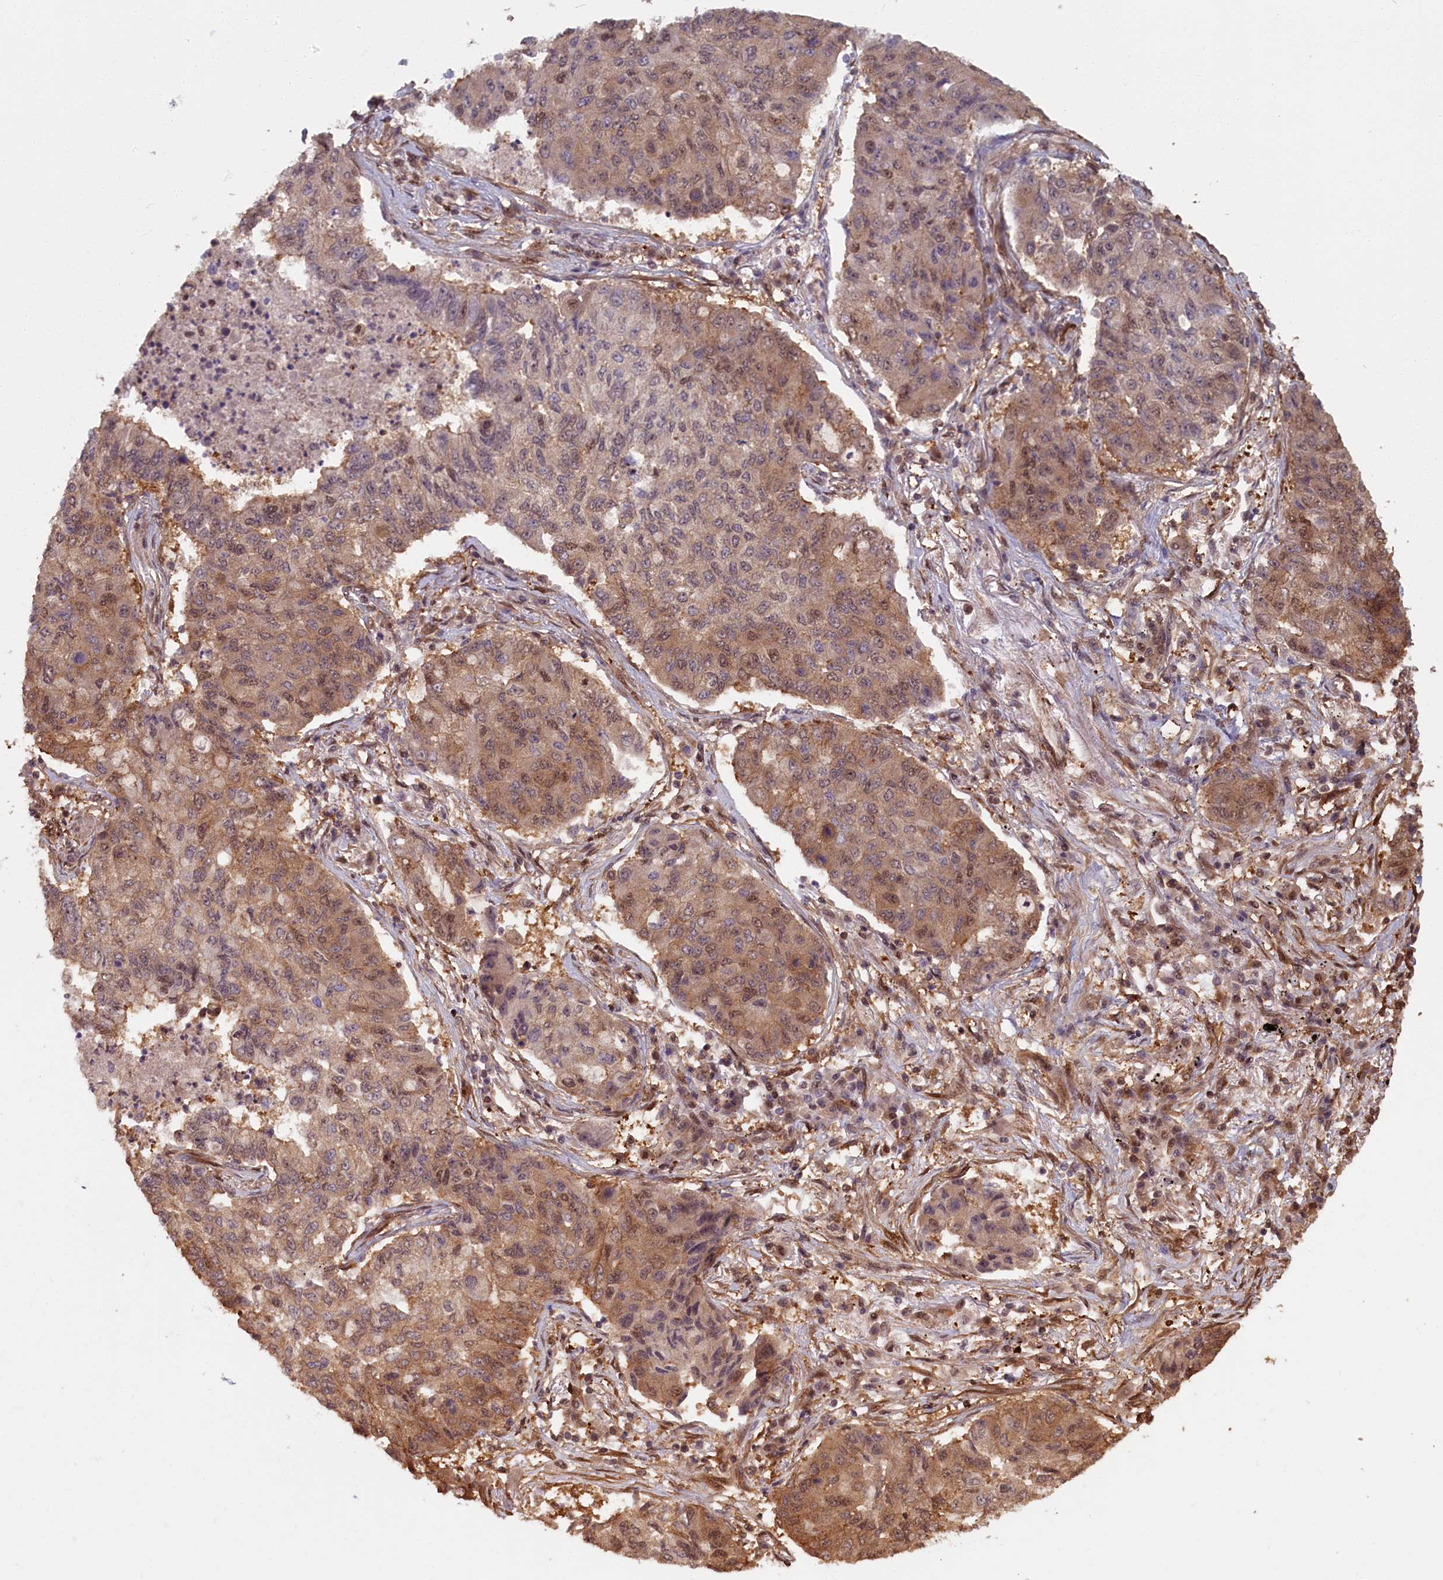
{"staining": {"intensity": "moderate", "quantity": ">75%", "location": "cytoplasmic/membranous,nuclear"}, "tissue": "lung cancer", "cell_type": "Tumor cells", "image_type": "cancer", "snomed": [{"axis": "morphology", "description": "Squamous cell carcinoma, NOS"}, {"axis": "topography", "description": "Lung"}], "caption": "Tumor cells display moderate cytoplasmic/membranous and nuclear staining in about >75% of cells in lung cancer (squamous cell carcinoma). (IHC, brightfield microscopy, high magnification).", "gene": "HIF3A", "patient": {"sex": "male", "age": 74}}